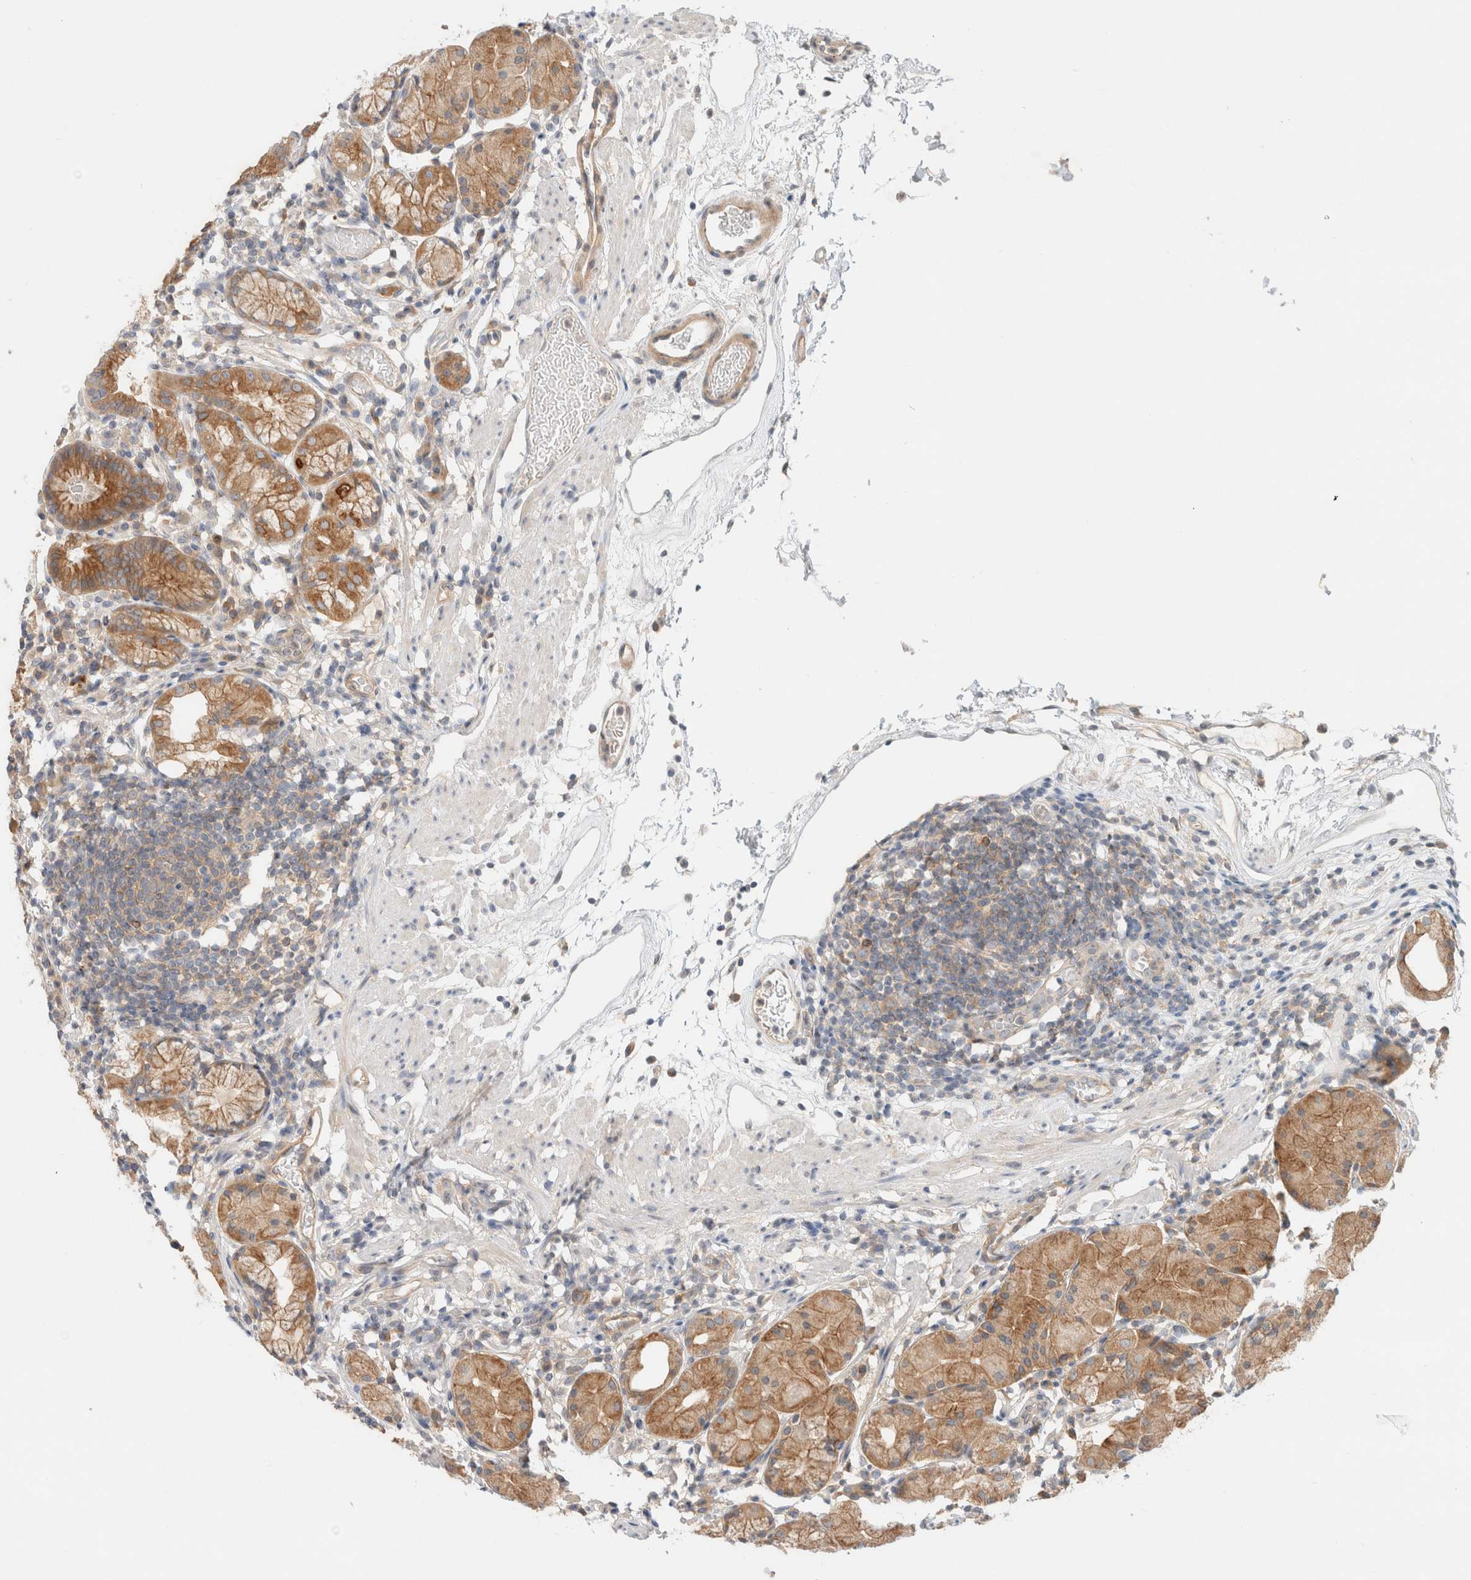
{"staining": {"intensity": "moderate", "quantity": ">75%", "location": "cytoplasmic/membranous"}, "tissue": "stomach", "cell_type": "Glandular cells", "image_type": "normal", "snomed": [{"axis": "morphology", "description": "Normal tissue, NOS"}, {"axis": "topography", "description": "Stomach"}, {"axis": "topography", "description": "Stomach, lower"}], "caption": "Immunohistochemical staining of normal human stomach displays >75% levels of moderate cytoplasmic/membranous protein positivity in approximately >75% of glandular cells.", "gene": "MARK3", "patient": {"sex": "female", "age": 75}}